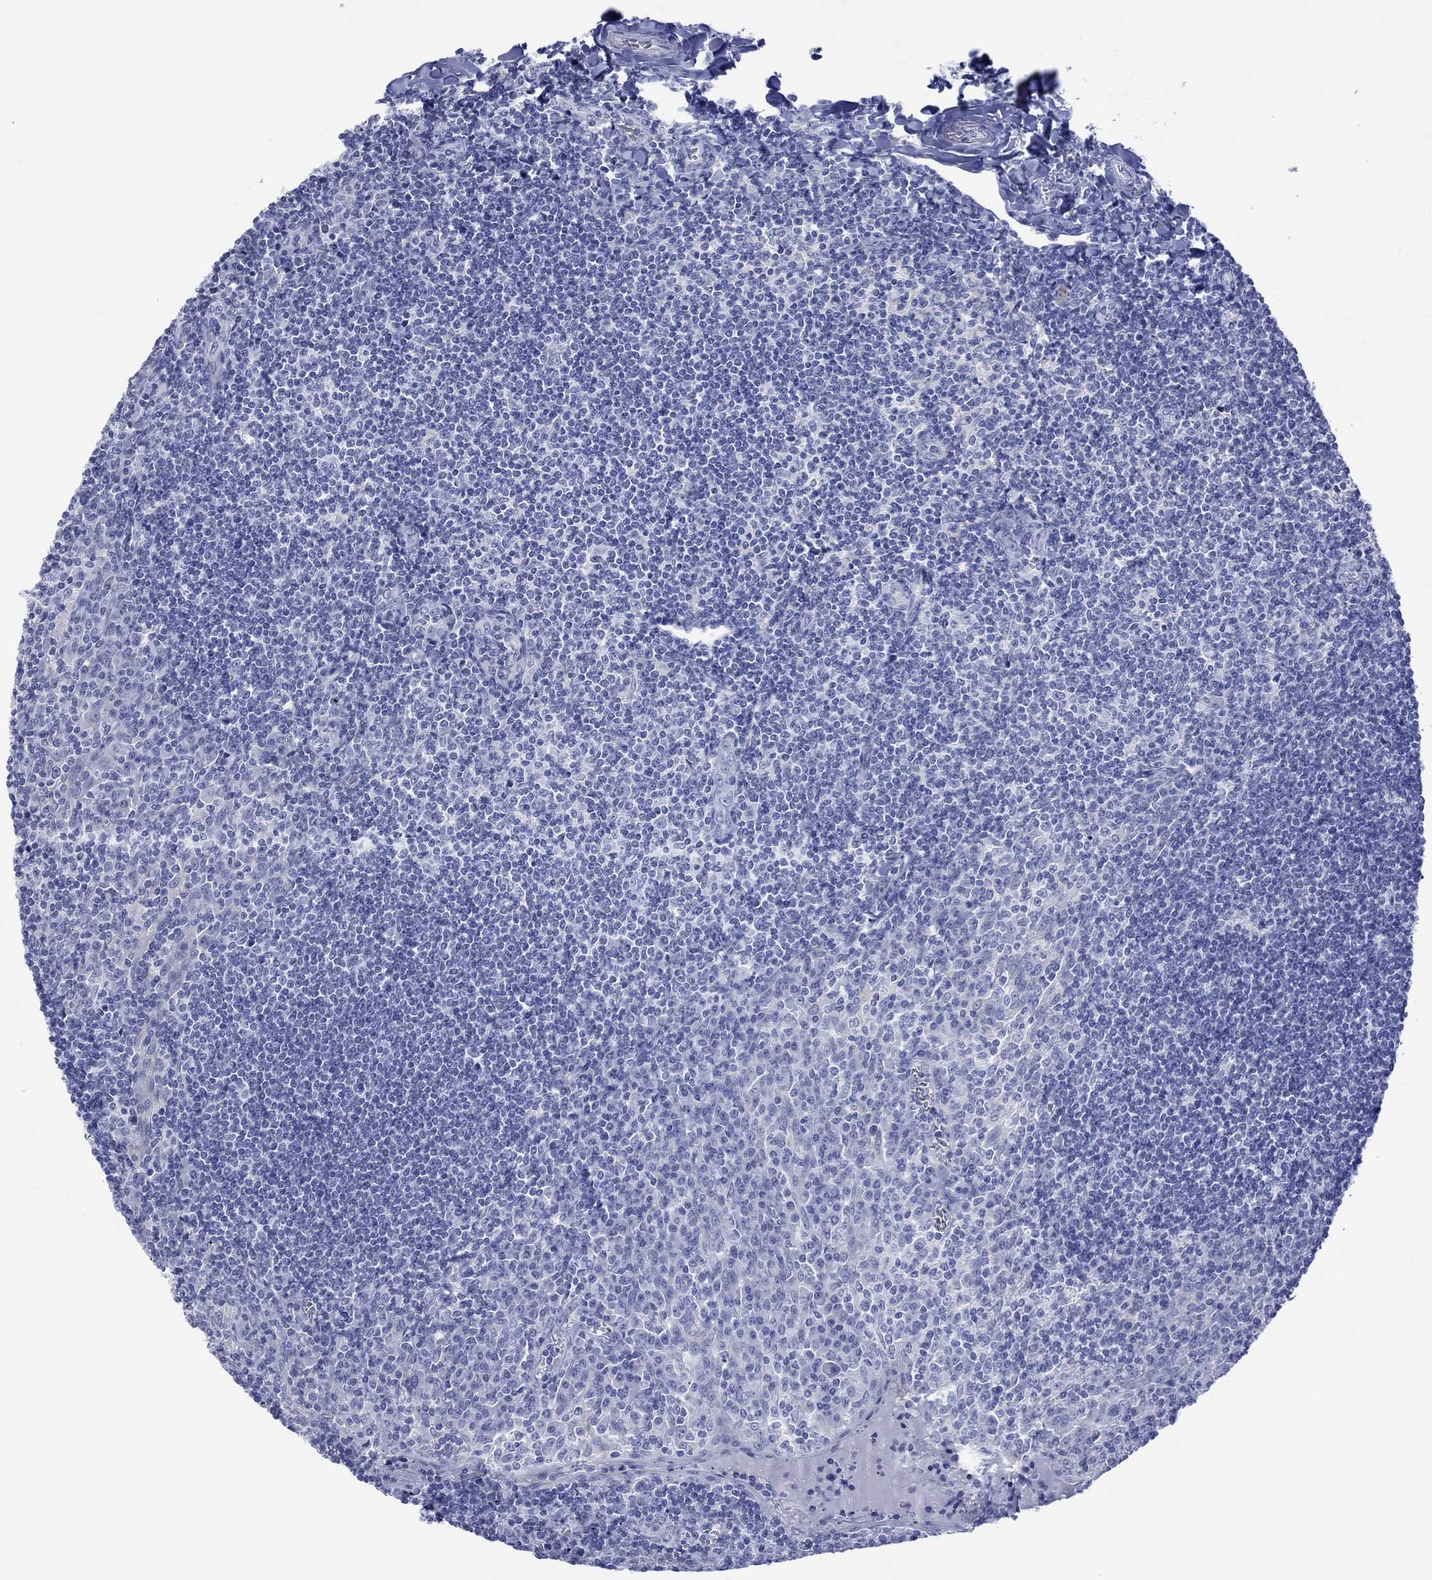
{"staining": {"intensity": "negative", "quantity": "none", "location": "none"}, "tissue": "tonsil", "cell_type": "Germinal center cells", "image_type": "normal", "snomed": [{"axis": "morphology", "description": "Normal tissue, NOS"}, {"axis": "topography", "description": "Tonsil"}], "caption": "DAB (3,3'-diaminobenzidine) immunohistochemical staining of normal human tonsil reveals no significant expression in germinal center cells. (DAB IHC visualized using brightfield microscopy, high magnification).", "gene": "MLANA", "patient": {"sex": "female", "age": 12}}